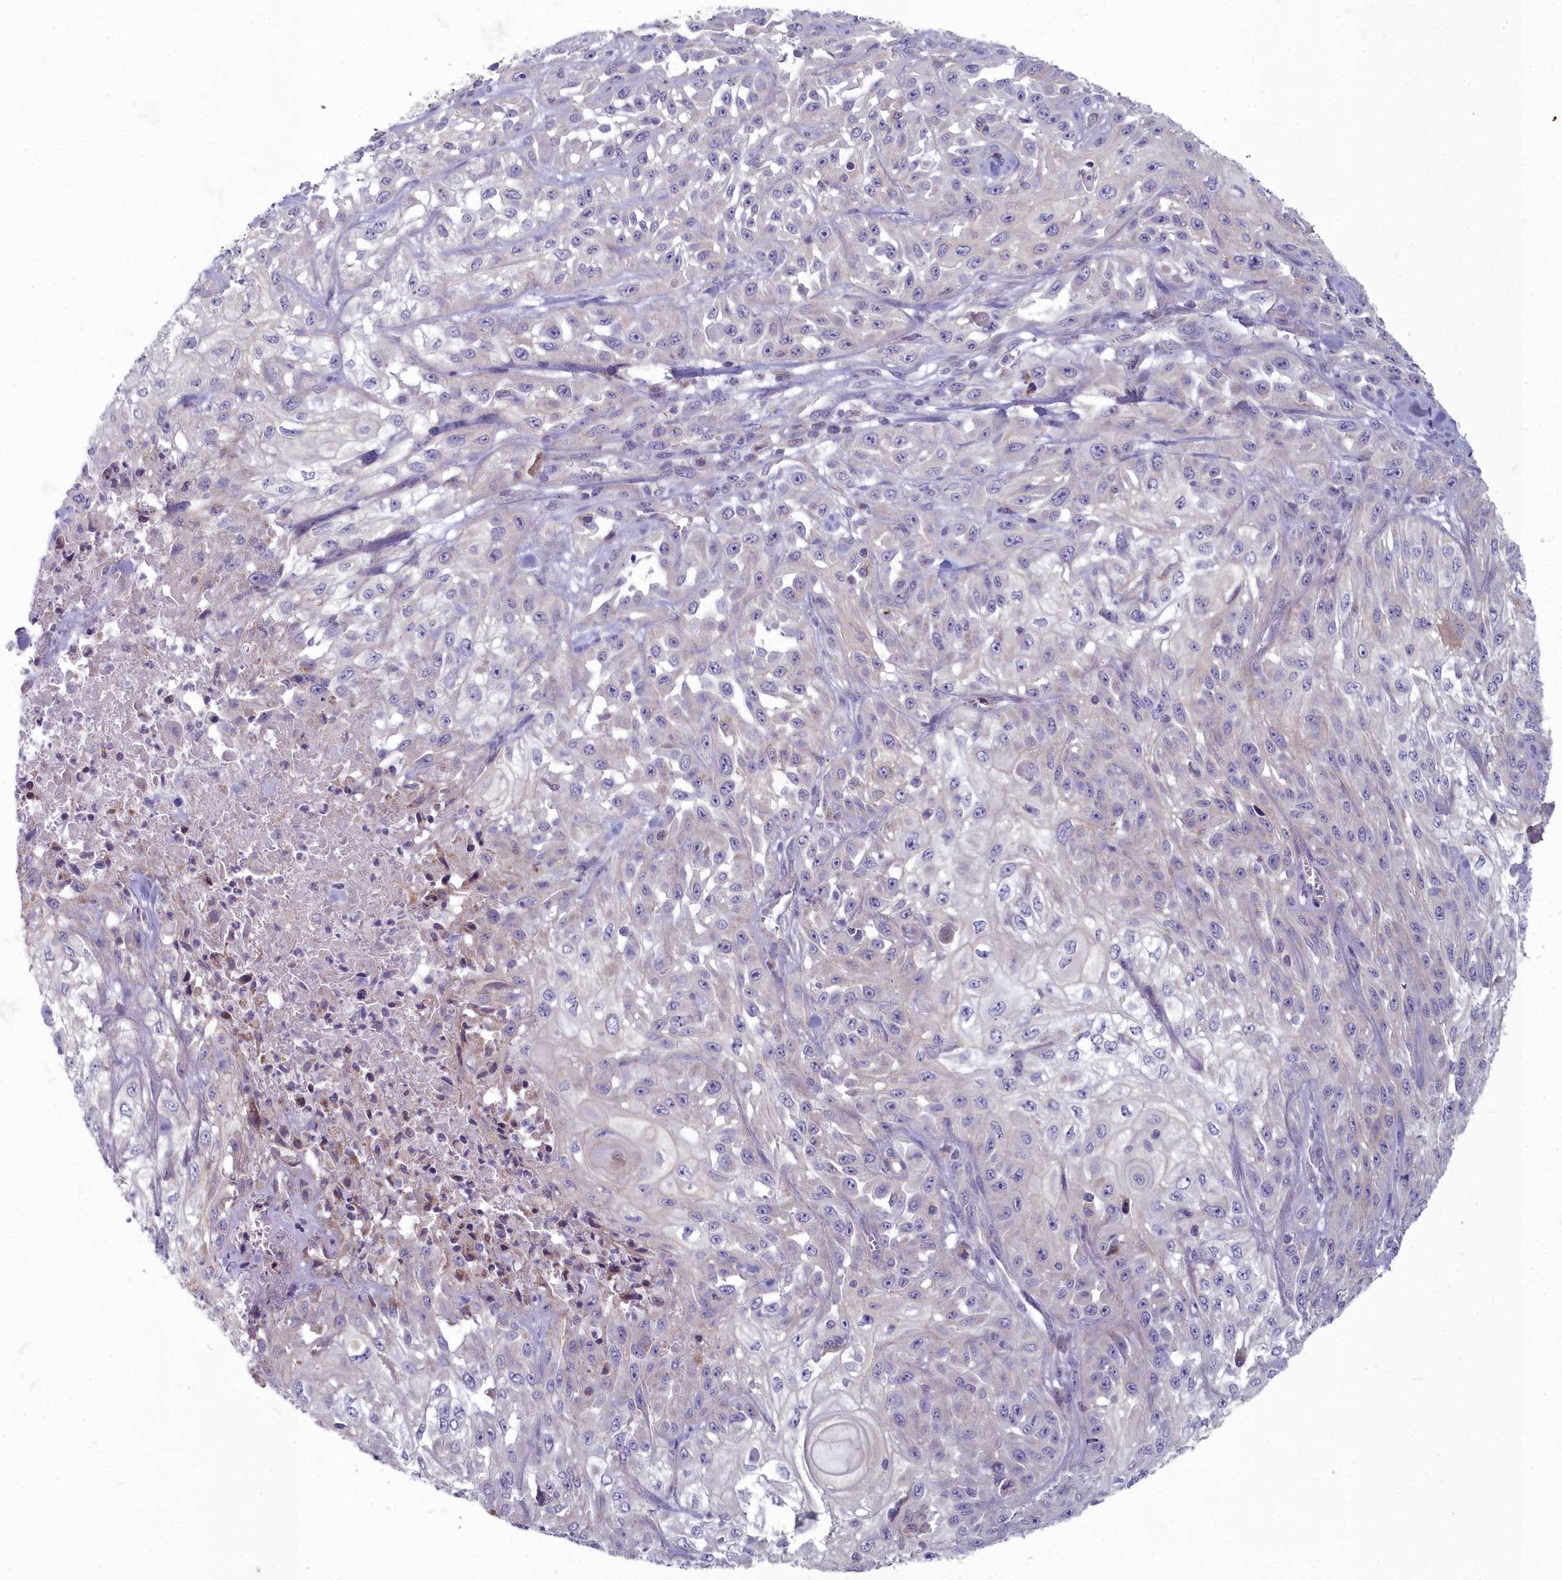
{"staining": {"intensity": "negative", "quantity": "none", "location": "none"}, "tissue": "skin cancer", "cell_type": "Tumor cells", "image_type": "cancer", "snomed": [{"axis": "morphology", "description": "Squamous cell carcinoma, NOS"}, {"axis": "morphology", "description": "Squamous cell carcinoma, metastatic, NOS"}, {"axis": "topography", "description": "Skin"}, {"axis": "topography", "description": "Lymph node"}], "caption": "An image of human metastatic squamous cell carcinoma (skin) is negative for staining in tumor cells. (DAB (3,3'-diaminobenzidine) immunohistochemistry (IHC), high magnification).", "gene": "INSYN2A", "patient": {"sex": "male", "age": 75}}